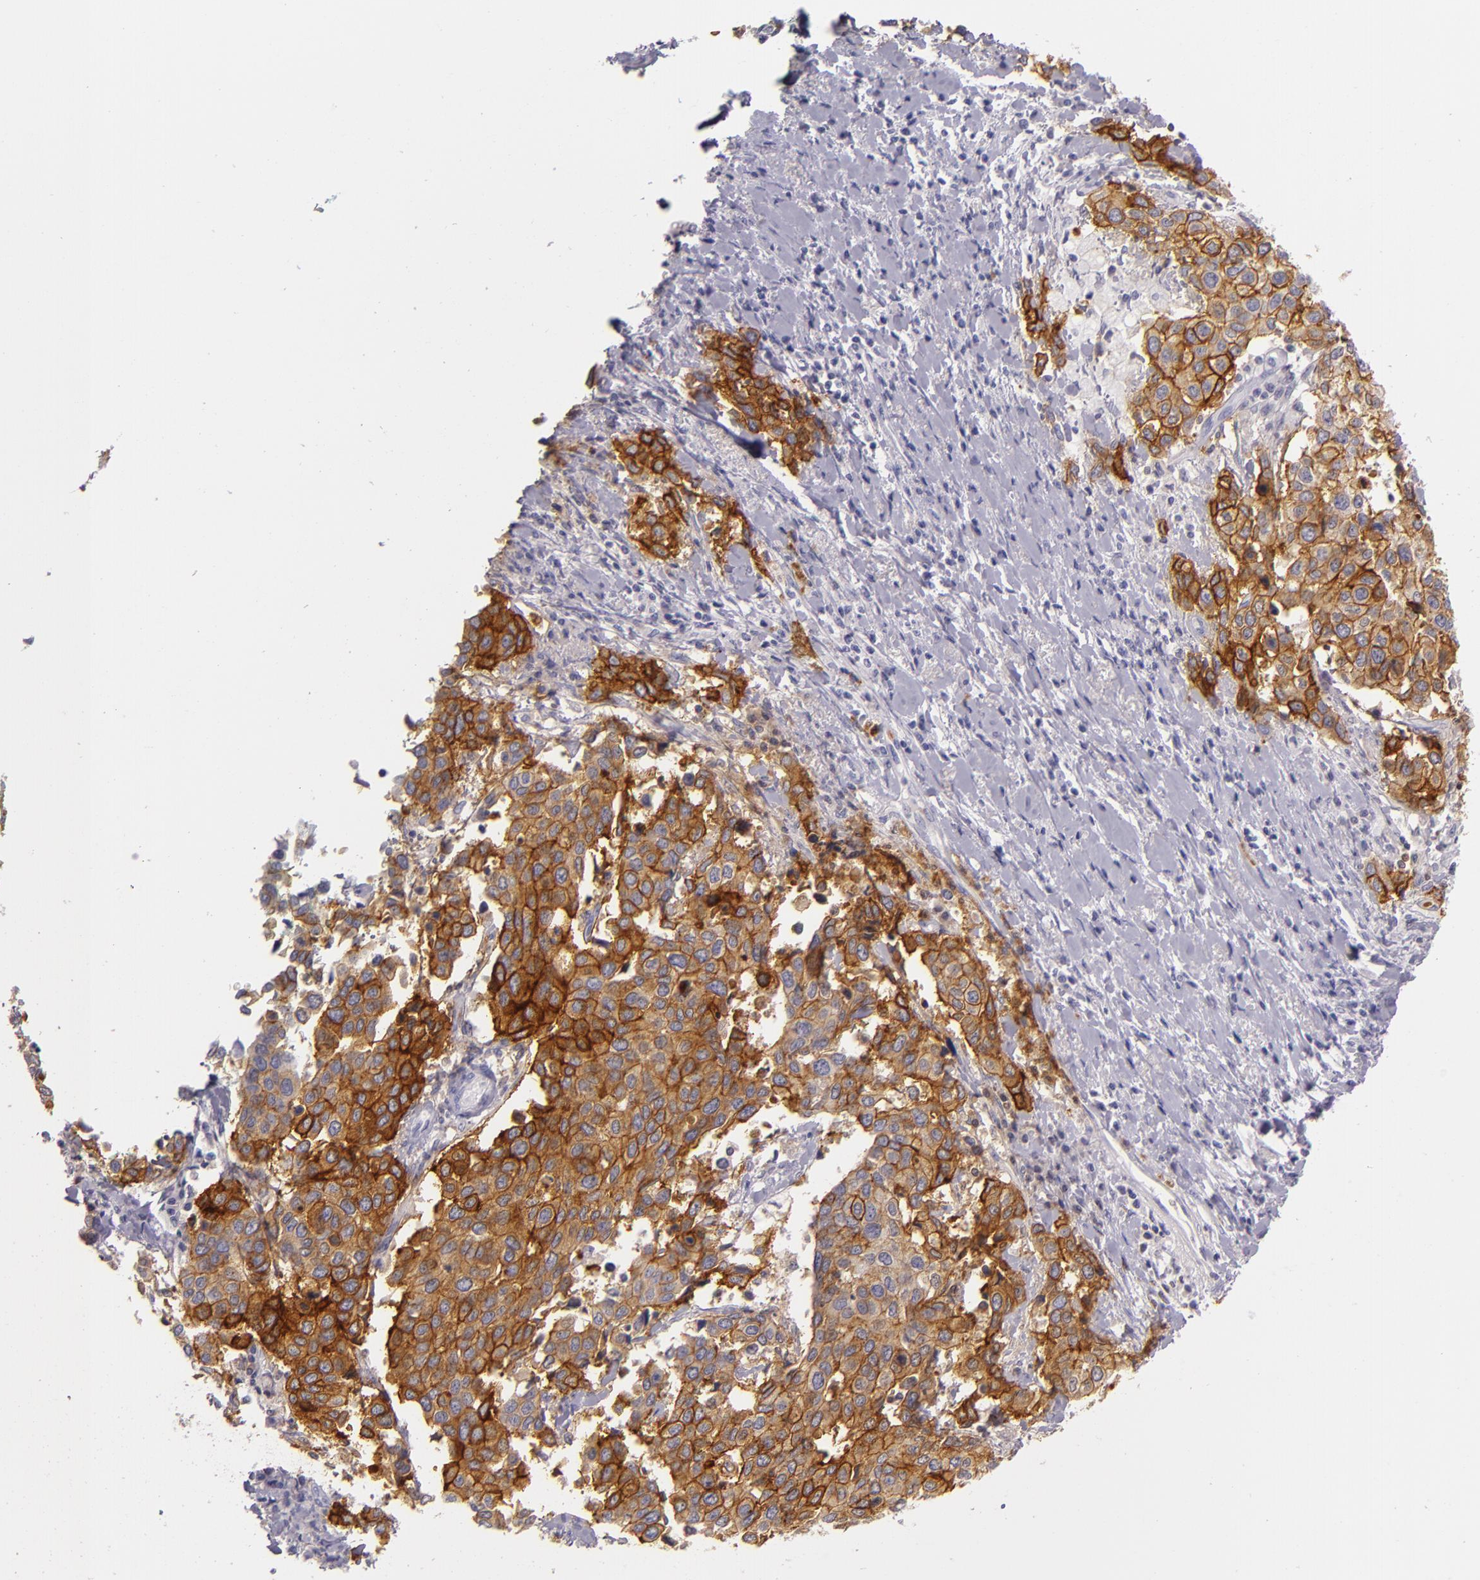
{"staining": {"intensity": "strong", "quantity": ">75%", "location": "cytoplasmic/membranous"}, "tissue": "cervical cancer", "cell_type": "Tumor cells", "image_type": "cancer", "snomed": [{"axis": "morphology", "description": "Squamous cell carcinoma, NOS"}, {"axis": "topography", "description": "Cervix"}], "caption": "There is high levels of strong cytoplasmic/membranous staining in tumor cells of cervical squamous cell carcinoma, as demonstrated by immunohistochemical staining (brown color).", "gene": "CEACAM1", "patient": {"sex": "female", "age": 54}}